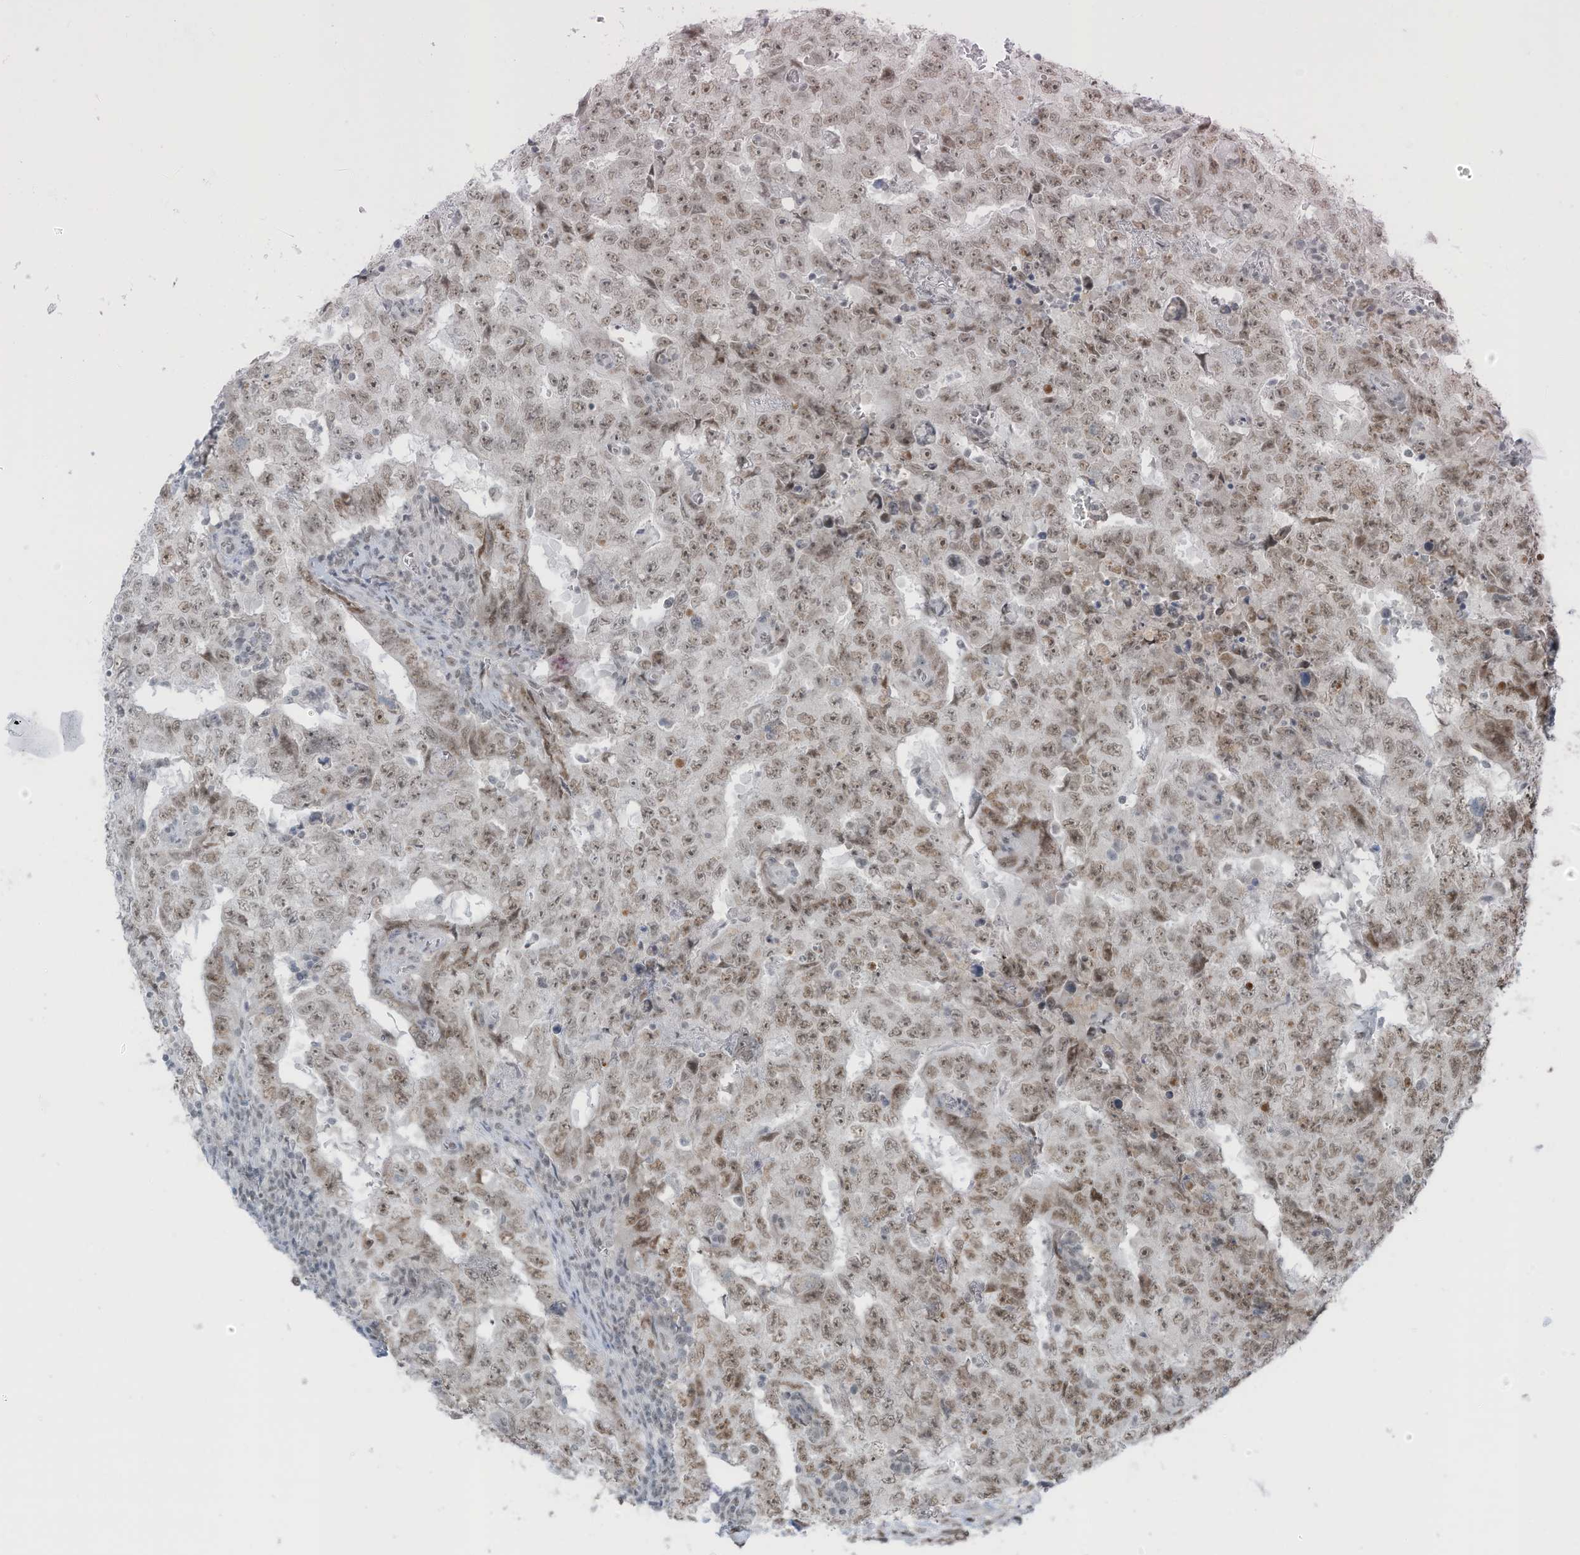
{"staining": {"intensity": "moderate", "quantity": ">75%", "location": "nuclear"}, "tissue": "testis cancer", "cell_type": "Tumor cells", "image_type": "cancer", "snomed": [{"axis": "morphology", "description": "Carcinoma, Embryonal, NOS"}, {"axis": "topography", "description": "Testis"}], "caption": "A medium amount of moderate nuclear positivity is appreciated in about >75% of tumor cells in testis embryonal carcinoma tissue.", "gene": "WRNIP1", "patient": {"sex": "male", "age": 26}}